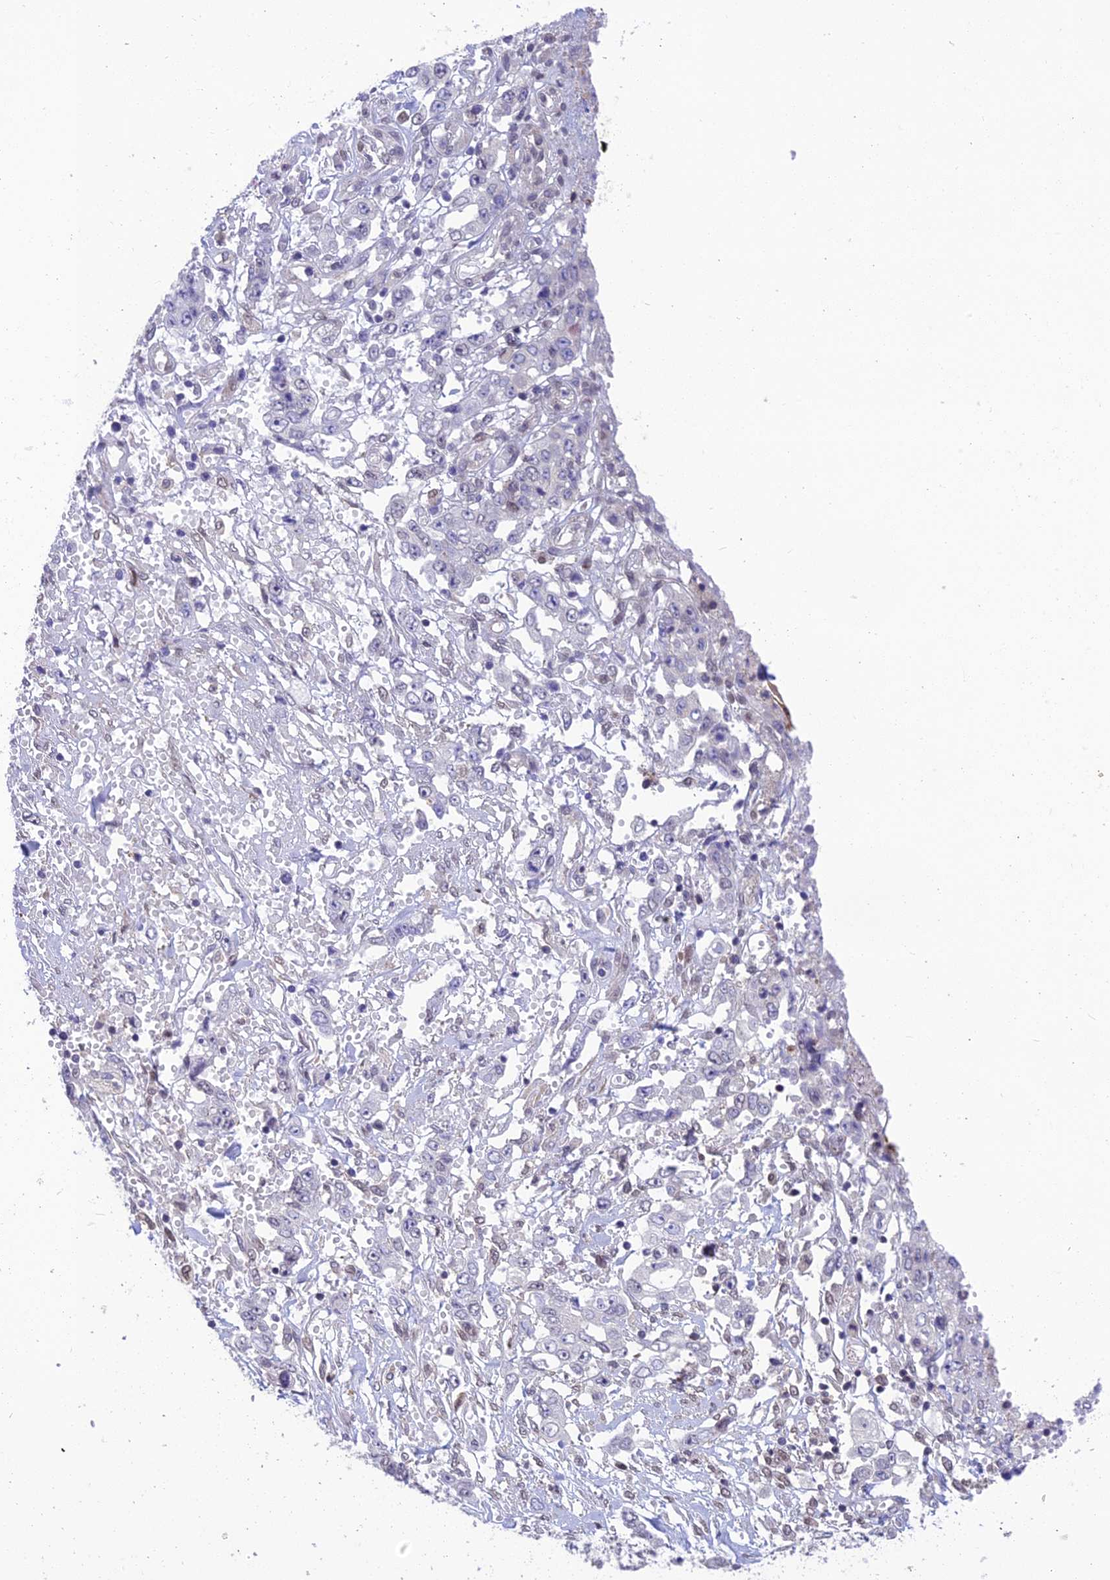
{"staining": {"intensity": "negative", "quantity": "none", "location": "none"}, "tissue": "stomach cancer", "cell_type": "Tumor cells", "image_type": "cancer", "snomed": [{"axis": "morphology", "description": "Adenocarcinoma, NOS"}, {"axis": "topography", "description": "Stomach, upper"}], "caption": "Human stomach adenocarcinoma stained for a protein using immunohistochemistry (IHC) exhibits no staining in tumor cells.", "gene": "BMT2", "patient": {"sex": "male", "age": 62}}